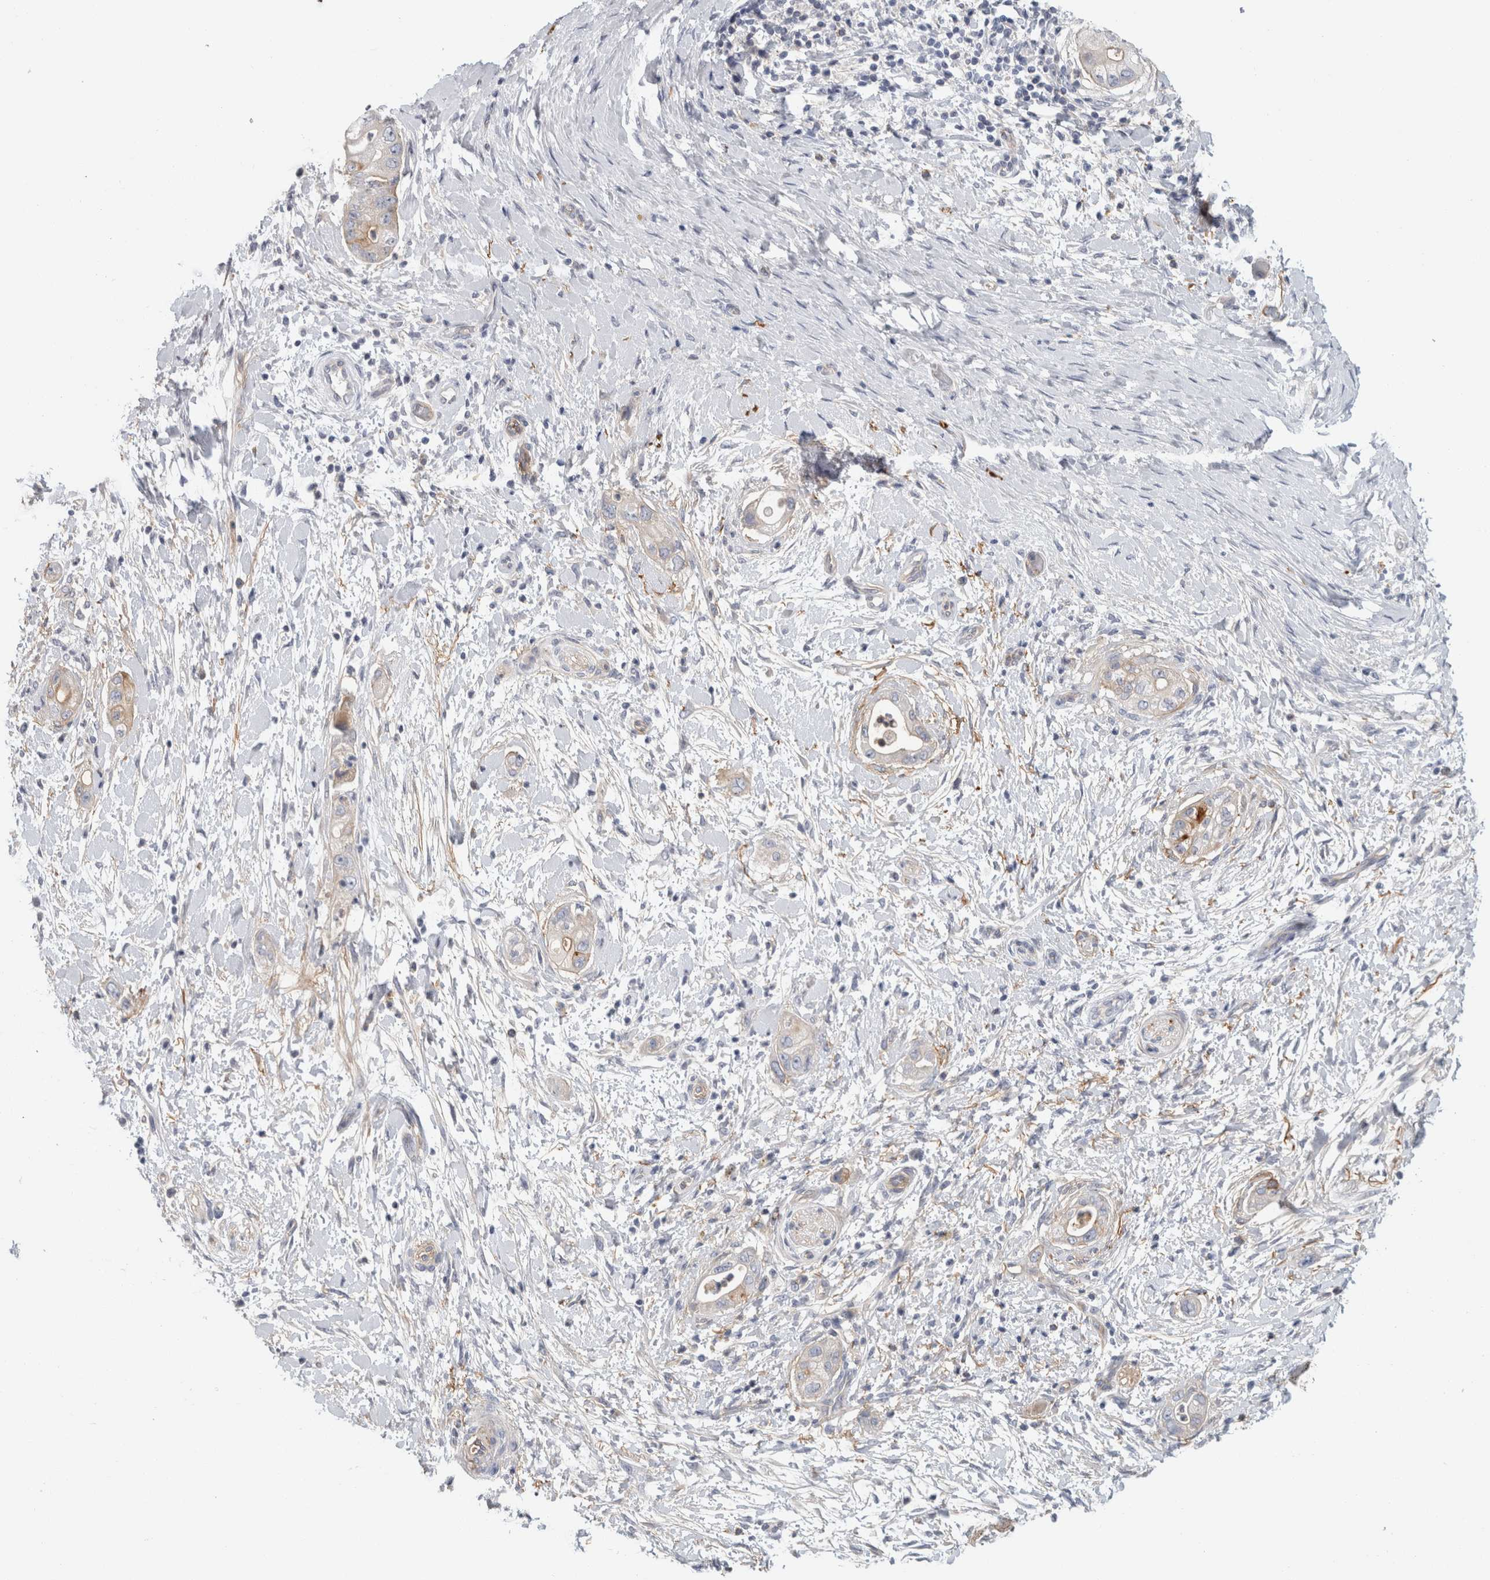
{"staining": {"intensity": "weak", "quantity": "<25%", "location": "cytoplasmic/membranous"}, "tissue": "pancreatic cancer", "cell_type": "Tumor cells", "image_type": "cancer", "snomed": [{"axis": "morphology", "description": "Adenocarcinoma, NOS"}, {"axis": "topography", "description": "Pancreas"}], "caption": "The photomicrograph exhibits no staining of tumor cells in pancreatic cancer (adenocarcinoma). Nuclei are stained in blue.", "gene": "CD55", "patient": {"sex": "male", "age": 58}}